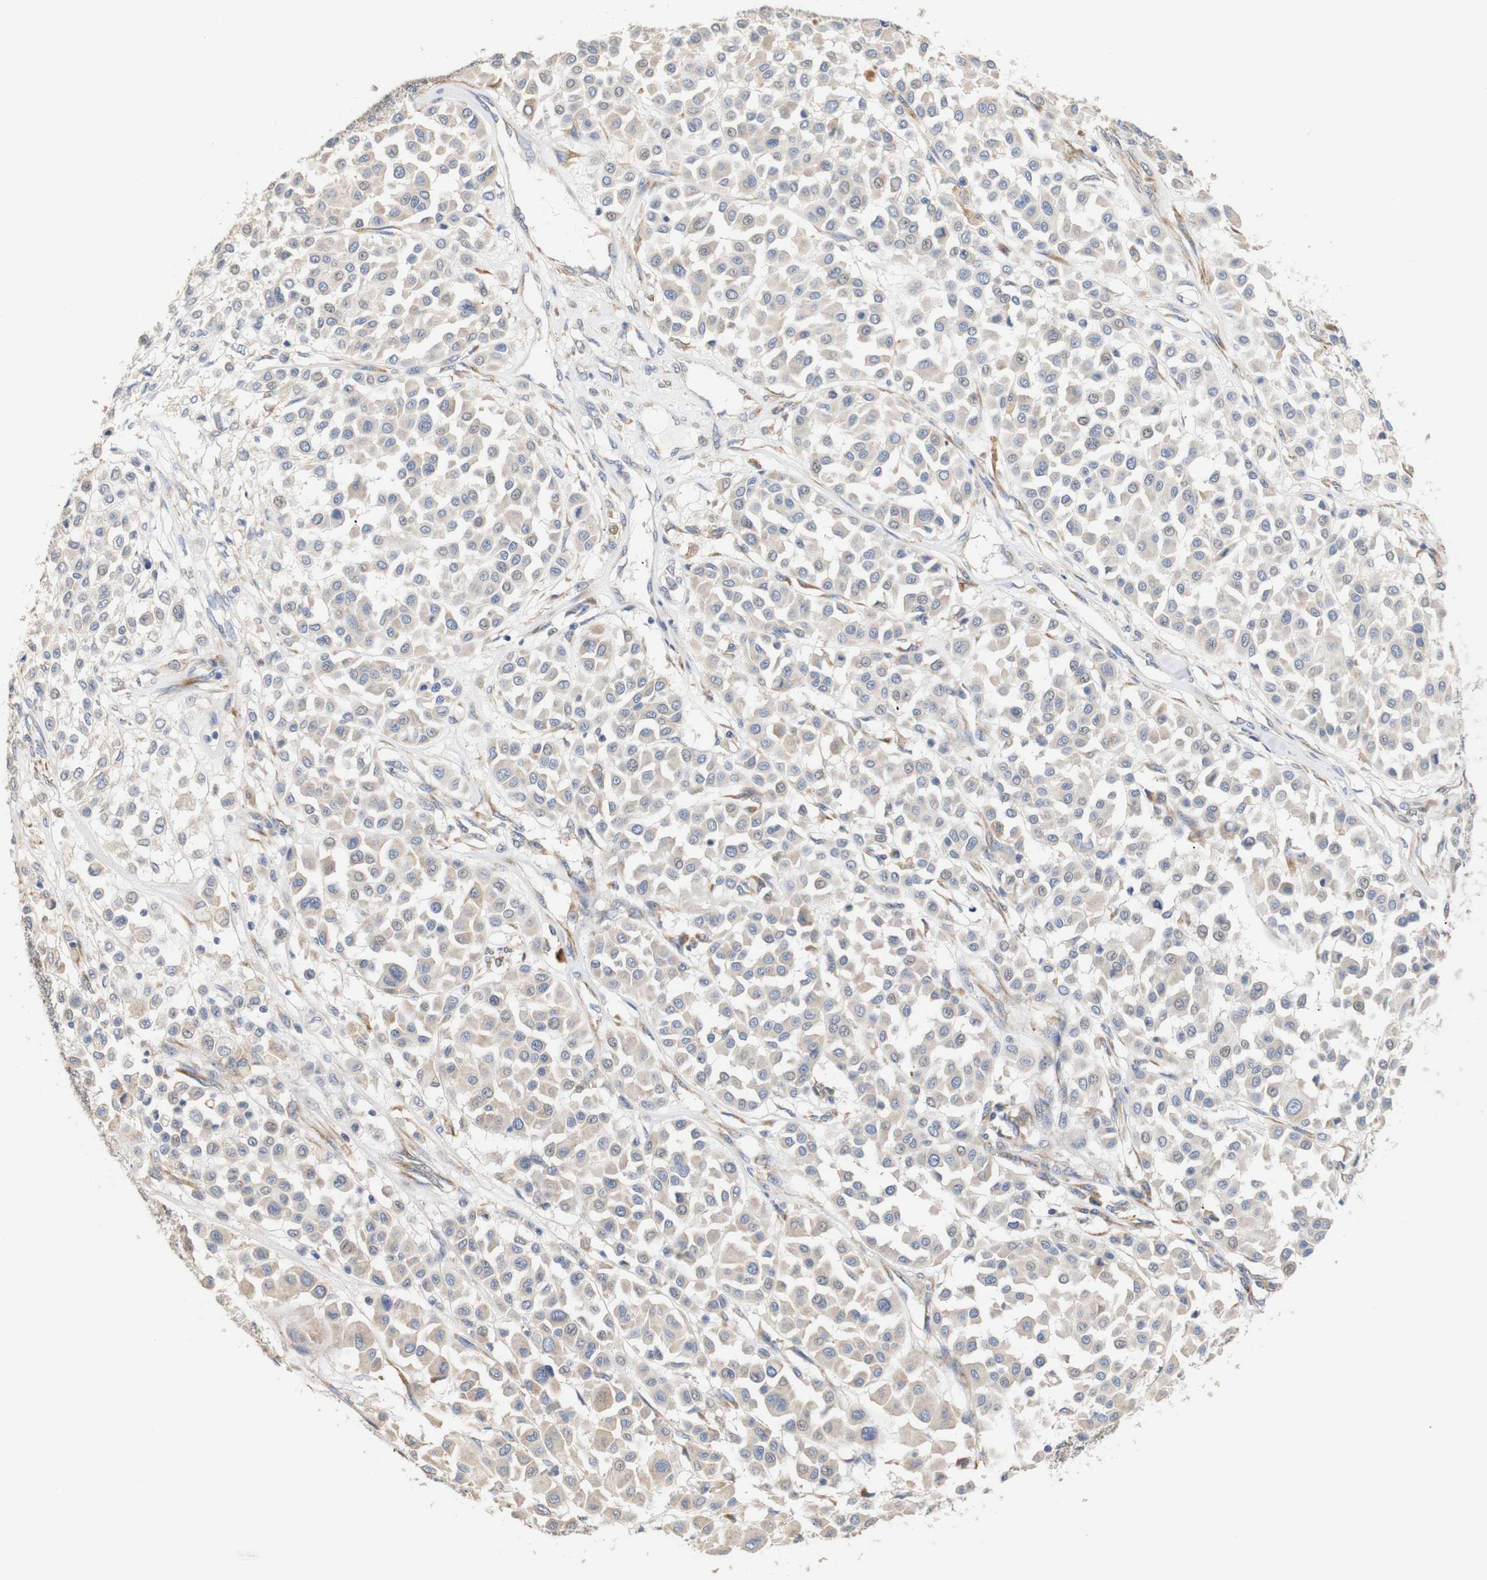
{"staining": {"intensity": "weak", "quantity": ">75%", "location": "cytoplasmic/membranous"}, "tissue": "melanoma", "cell_type": "Tumor cells", "image_type": "cancer", "snomed": [{"axis": "morphology", "description": "Malignant melanoma, Metastatic site"}, {"axis": "topography", "description": "Soft tissue"}], "caption": "A histopathology image of human malignant melanoma (metastatic site) stained for a protein demonstrates weak cytoplasmic/membranous brown staining in tumor cells. (DAB (3,3'-diaminobenzidine) = brown stain, brightfield microscopy at high magnification).", "gene": "TRIM5", "patient": {"sex": "male", "age": 41}}